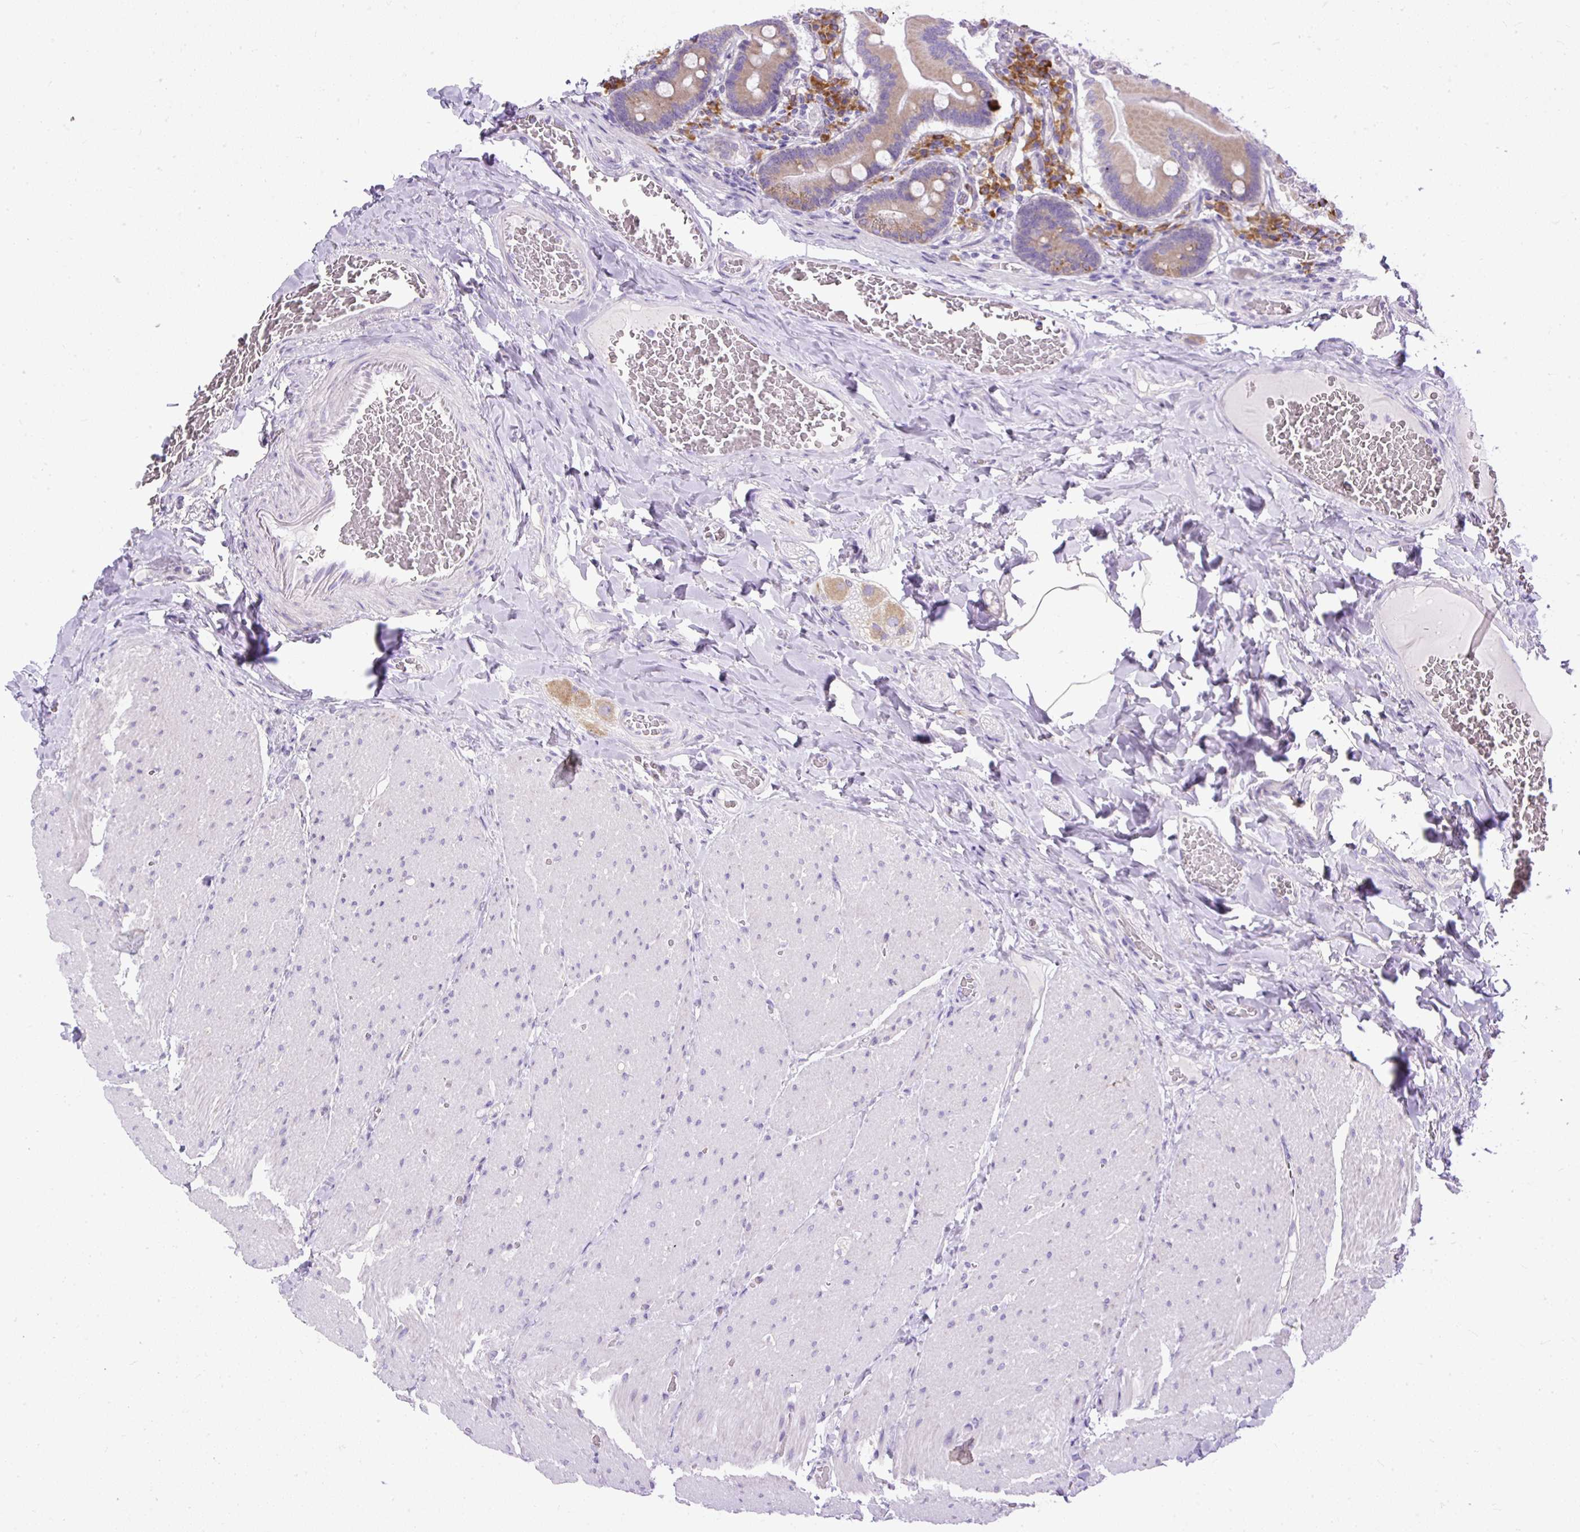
{"staining": {"intensity": "moderate", "quantity": ">75%", "location": "cytoplasmic/membranous"}, "tissue": "duodenum", "cell_type": "Glandular cells", "image_type": "normal", "snomed": [{"axis": "morphology", "description": "Normal tissue, NOS"}, {"axis": "topography", "description": "Duodenum"}], "caption": "A medium amount of moderate cytoplasmic/membranous expression is present in approximately >75% of glandular cells in normal duodenum.", "gene": "SYBU", "patient": {"sex": "female", "age": 62}}